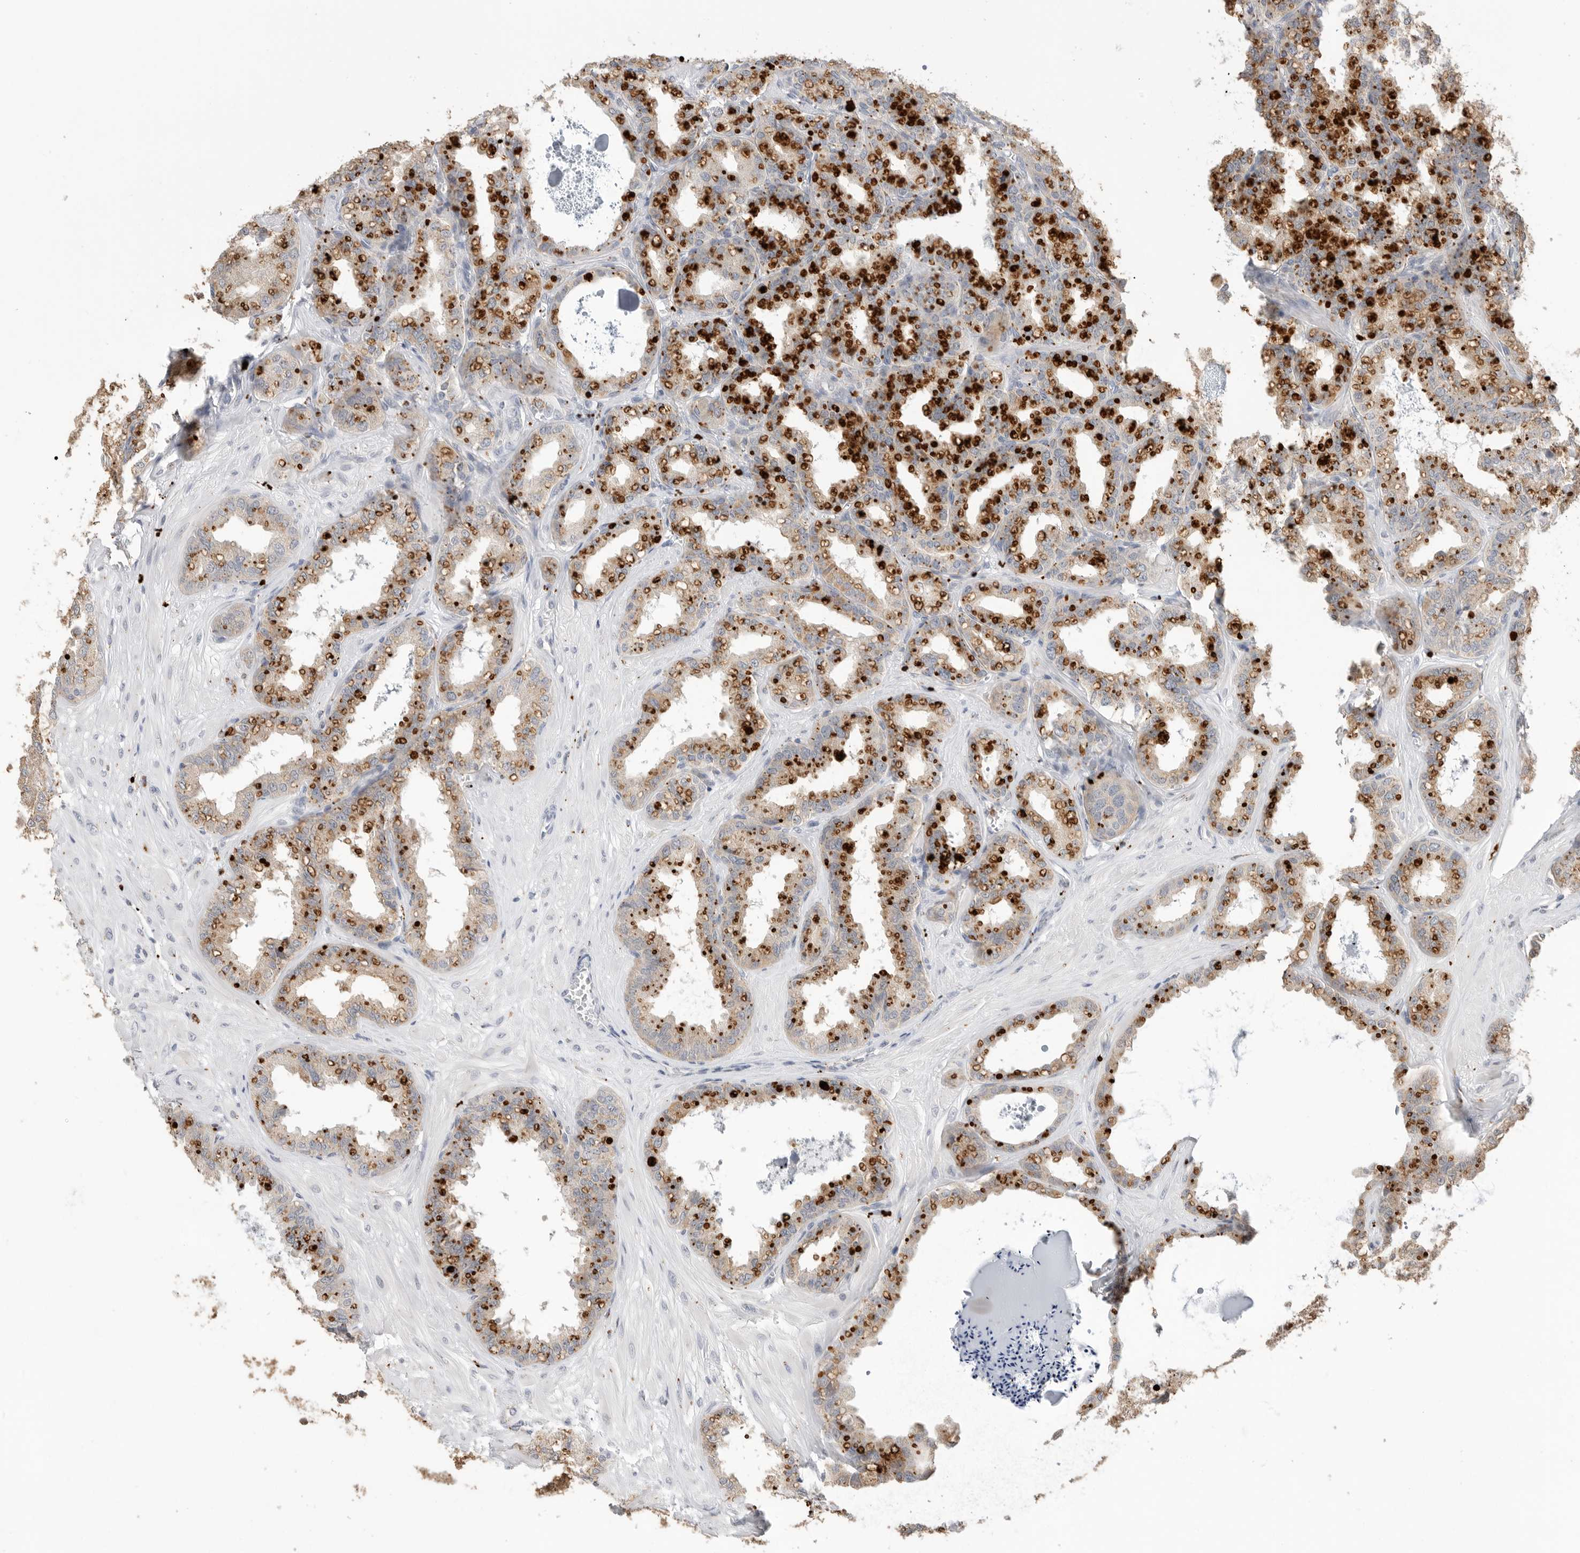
{"staining": {"intensity": "strong", "quantity": ">75%", "location": "cytoplasmic/membranous"}, "tissue": "seminal vesicle", "cell_type": "Glandular cells", "image_type": "normal", "snomed": [{"axis": "morphology", "description": "Normal tissue, NOS"}, {"axis": "topography", "description": "Prostate"}, {"axis": "topography", "description": "Seminal veicle"}], "caption": "IHC (DAB (3,3'-diaminobenzidine)) staining of normal human seminal vesicle displays strong cytoplasmic/membranous protein staining in about >75% of glandular cells. (Stains: DAB (3,3'-diaminobenzidine) in brown, nuclei in blue, Microscopy: brightfield microscopy at high magnification).", "gene": "GGH", "patient": {"sex": "male", "age": 51}}